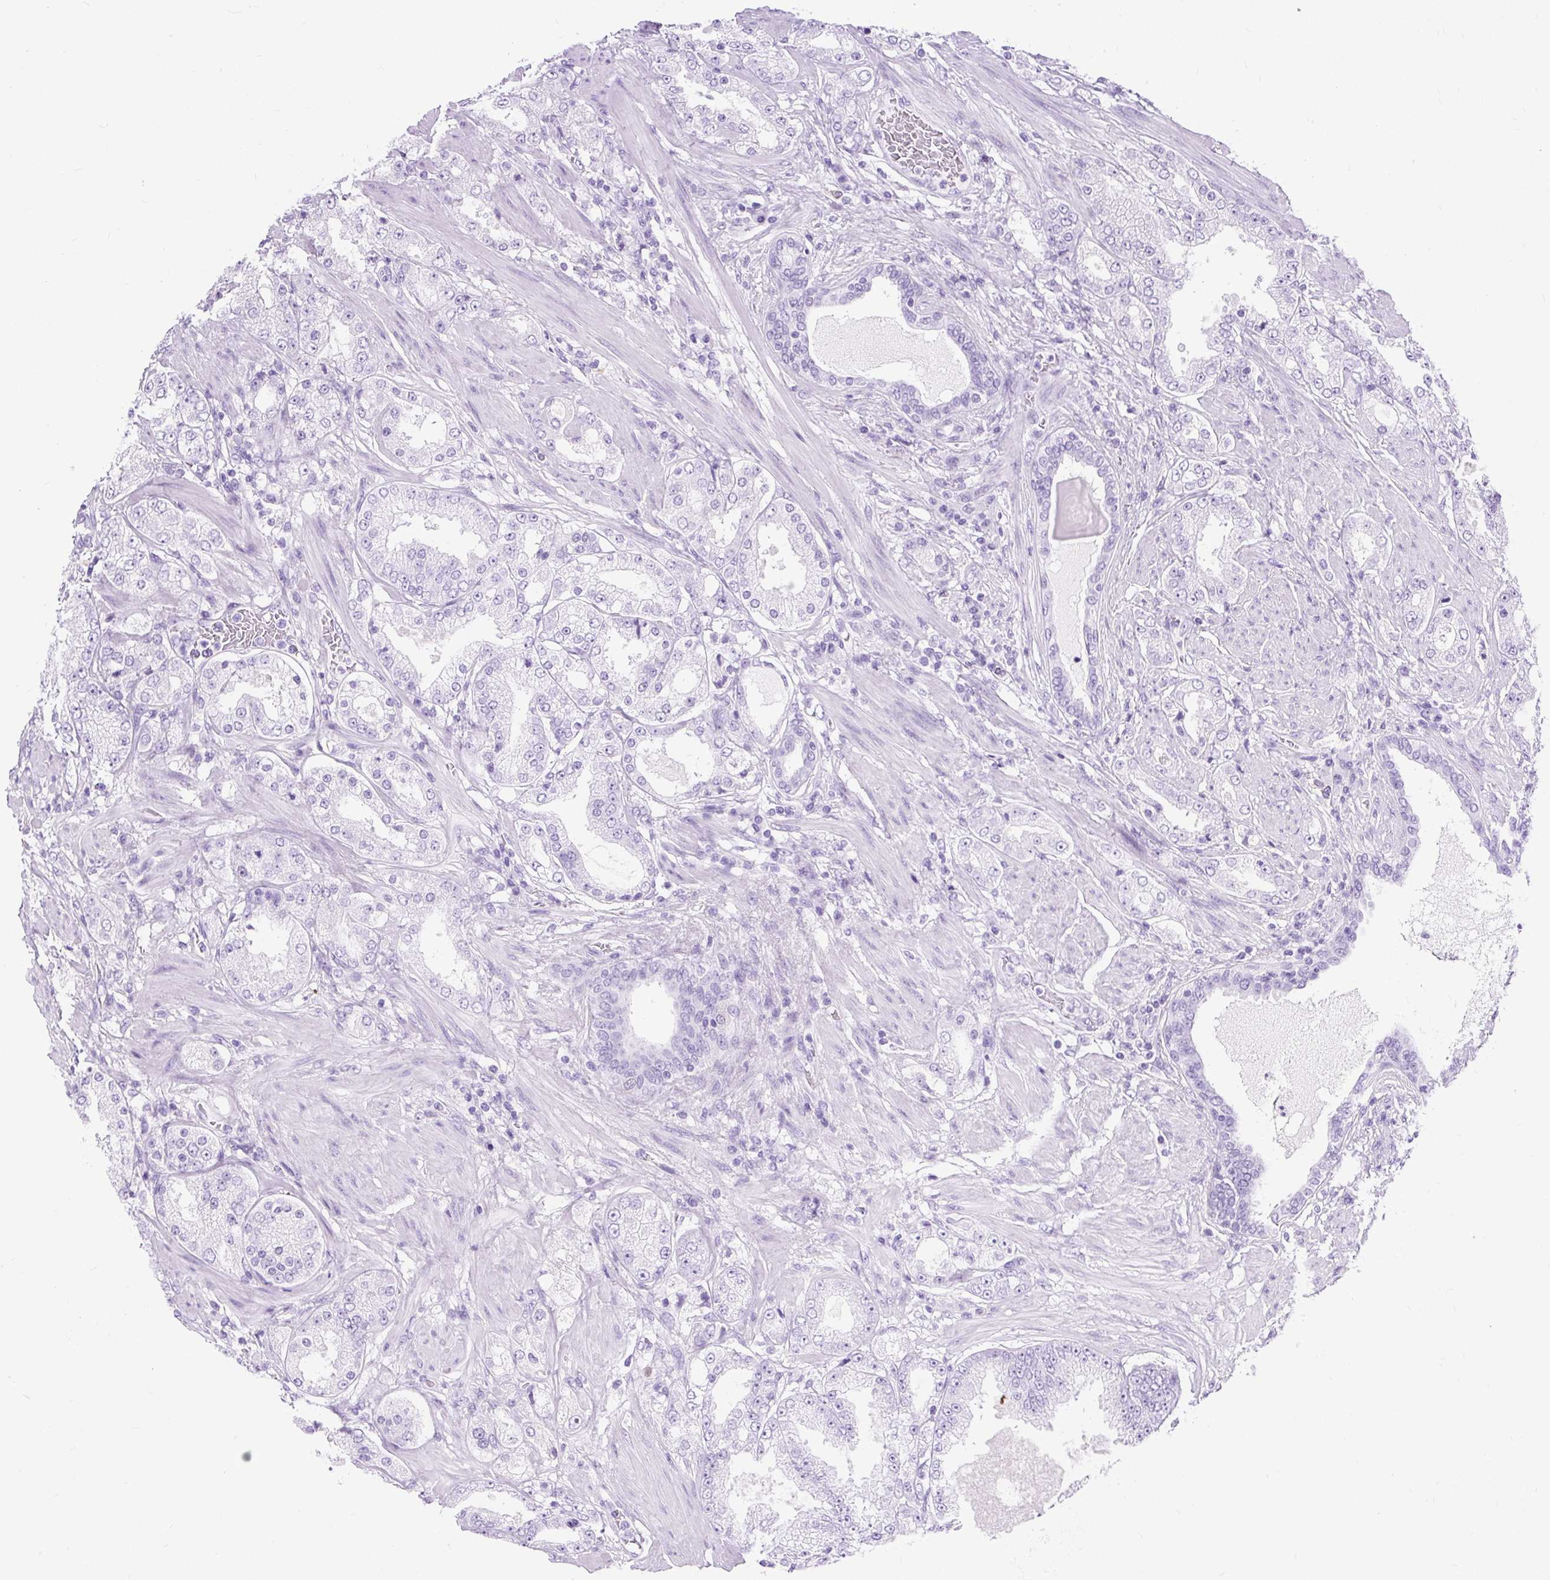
{"staining": {"intensity": "negative", "quantity": "none", "location": "none"}, "tissue": "prostate cancer", "cell_type": "Tumor cells", "image_type": "cancer", "snomed": [{"axis": "morphology", "description": "Adenocarcinoma, High grade"}, {"axis": "topography", "description": "Prostate"}], "caption": "This is an immunohistochemistry photomicrograph of human prostate cancer. There is no positivity in tumor cells.", "gene": "PVALB", "patient": {"sex": "male", "age": 68}}